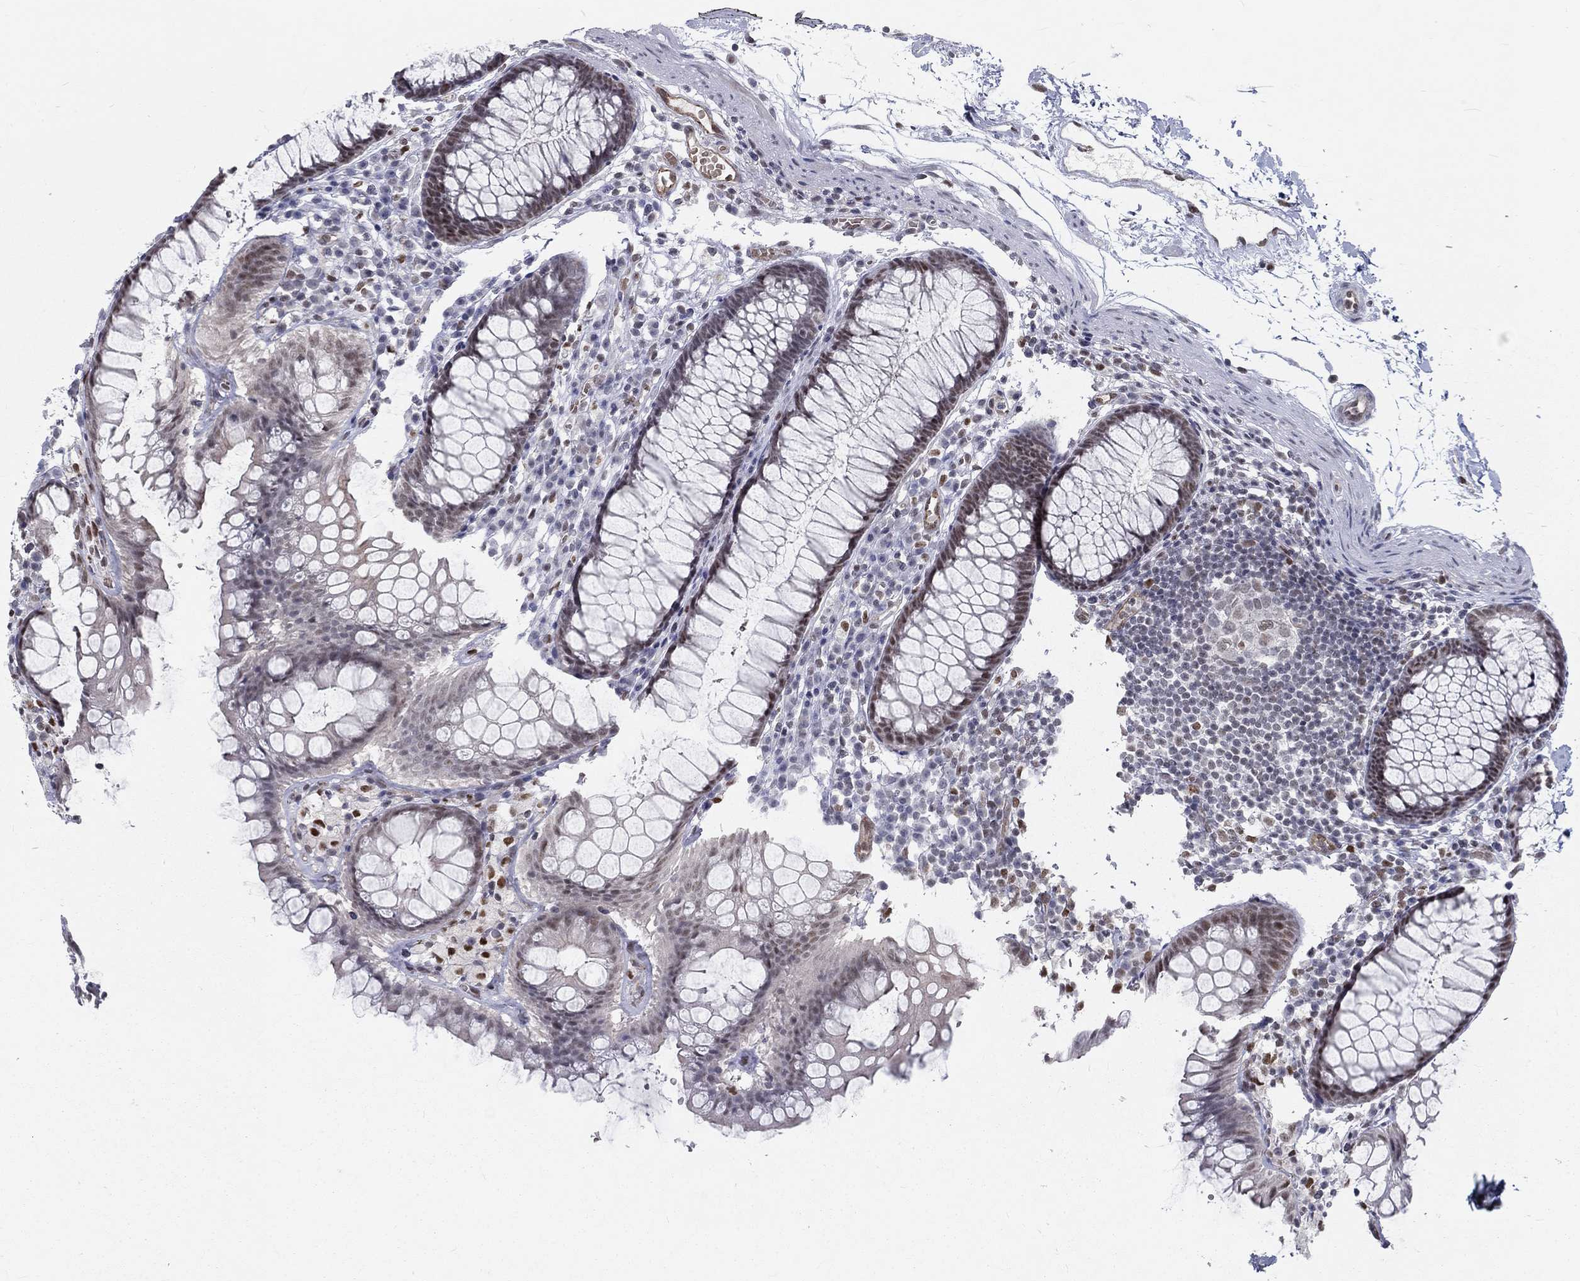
{"staining": {"intensity": "moderate", "quantity": "25%-75%", "location": "cytoplasmic/membranous"}, "tissue": "colon", "cell_type": "Endothelial cells", "image_type": "normal", "snomed": [{"axis": "morphology", "description": "Normal tissue, NOS"}, {"axis": "topography", "description": "Colon"}], "caption": "Endothelial cells display medium levels of moderate cytoplasmic/membranous staining in about 25%-75% of cells in unremarkable human colon.", "gene": "ZBED1", "patient": {"sex": "male", "age": 76}}